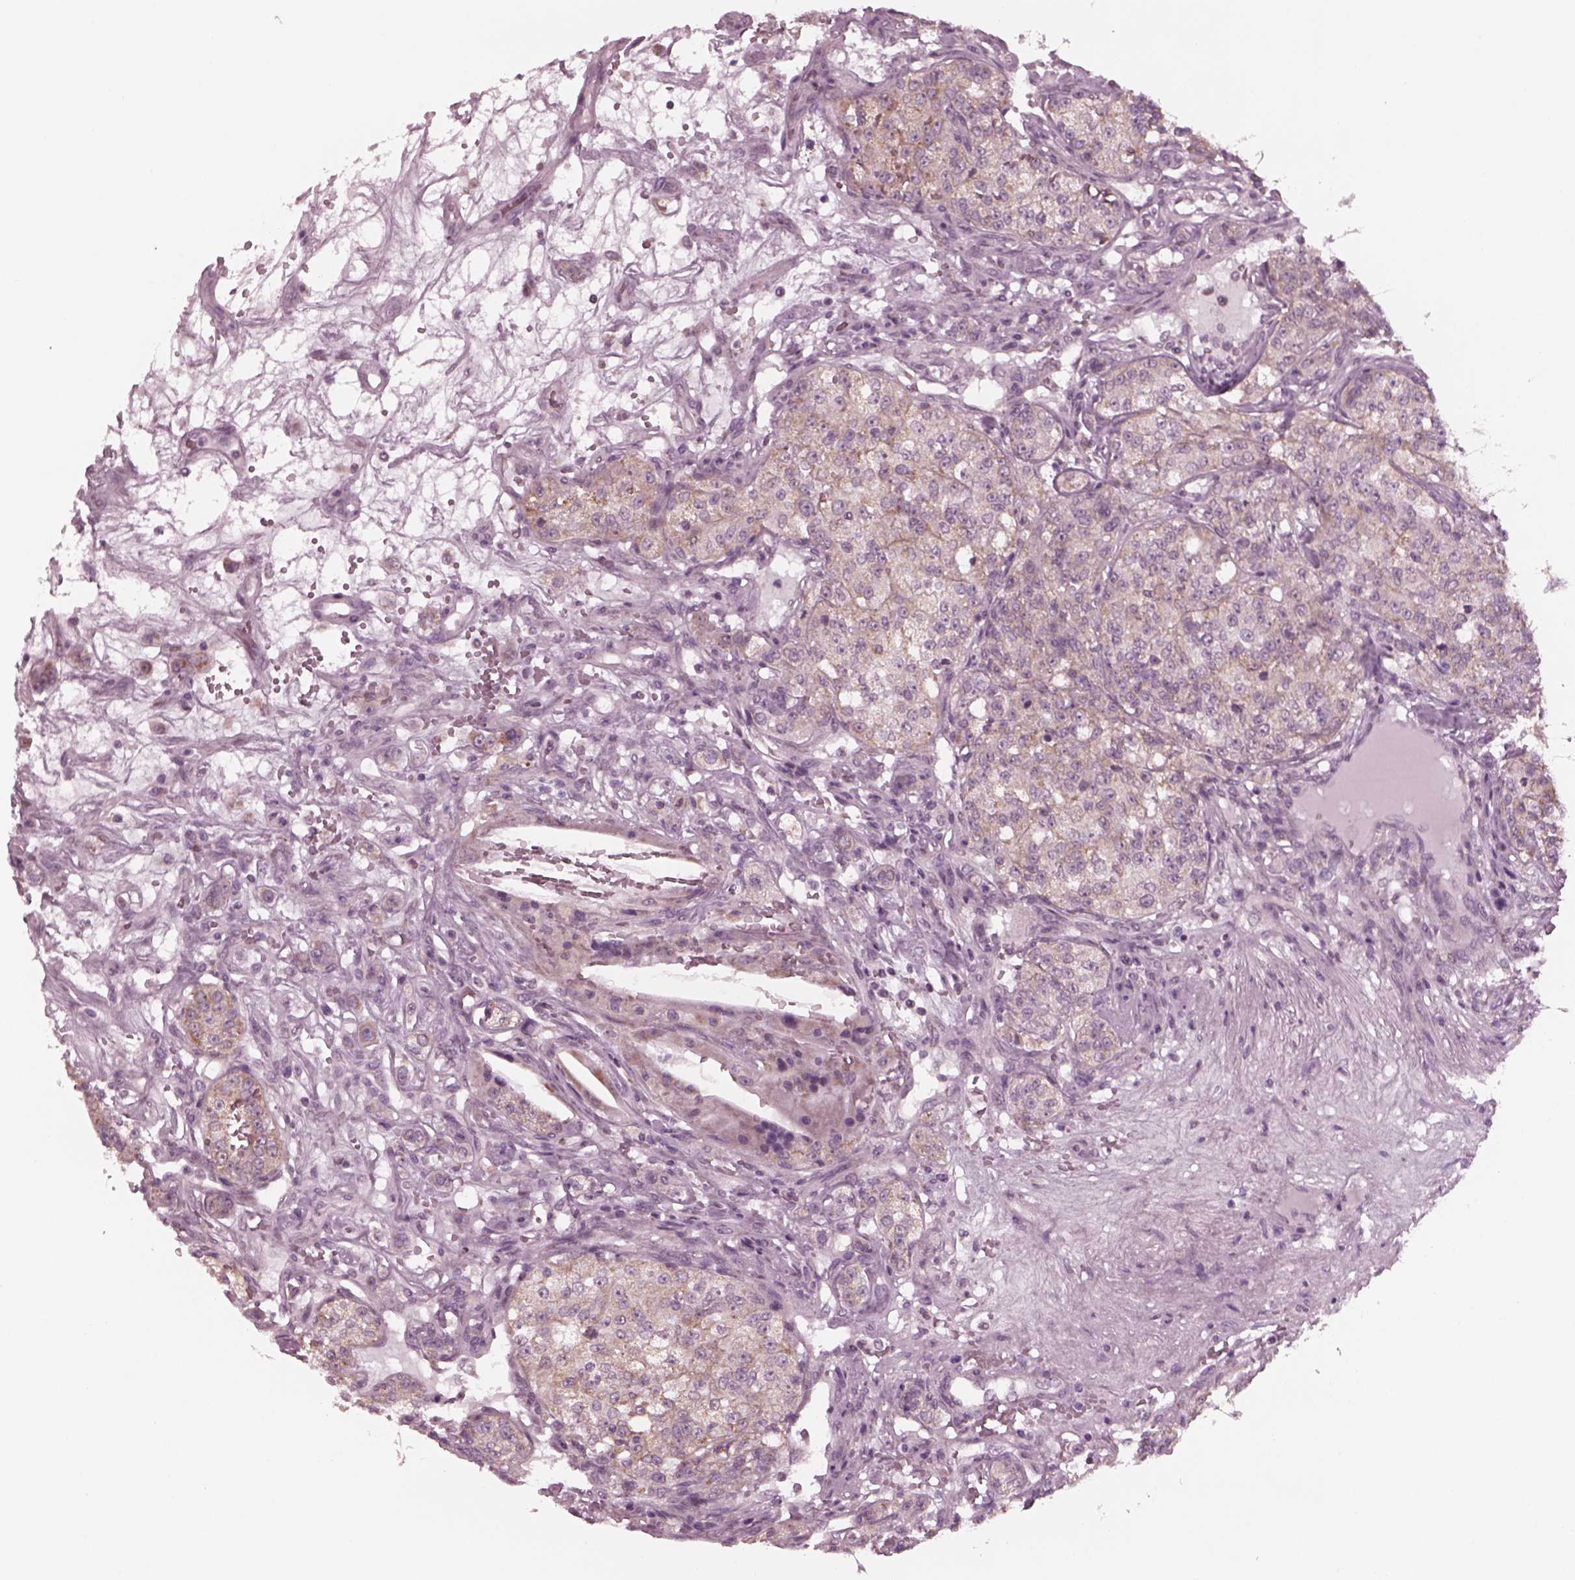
{"staining": {"intensity": "weak", "quantity": "25%-75%", "location": "cytoplasmic/membranous"}, "tissue": "renal cancer", "cell_type": "Tumor cells", "image_type": "cancer", "snomed": [{"axis": "morphology", "description": "Adenocarcinoma, NOS"}, {"axis": "topography", "description": "Kidney"}], "caption": "High-magnification brightfield microscopy of adenocarcinoma (renal) stained with DAB (brown) and counterstained with hematoxylin (blue). tumor cells exhibit weak cytoplasmic/membranous expression is present in about25%-75% of cells.", "gene": "CELSR3", "patient": {"sex": "female", "age": 63}}